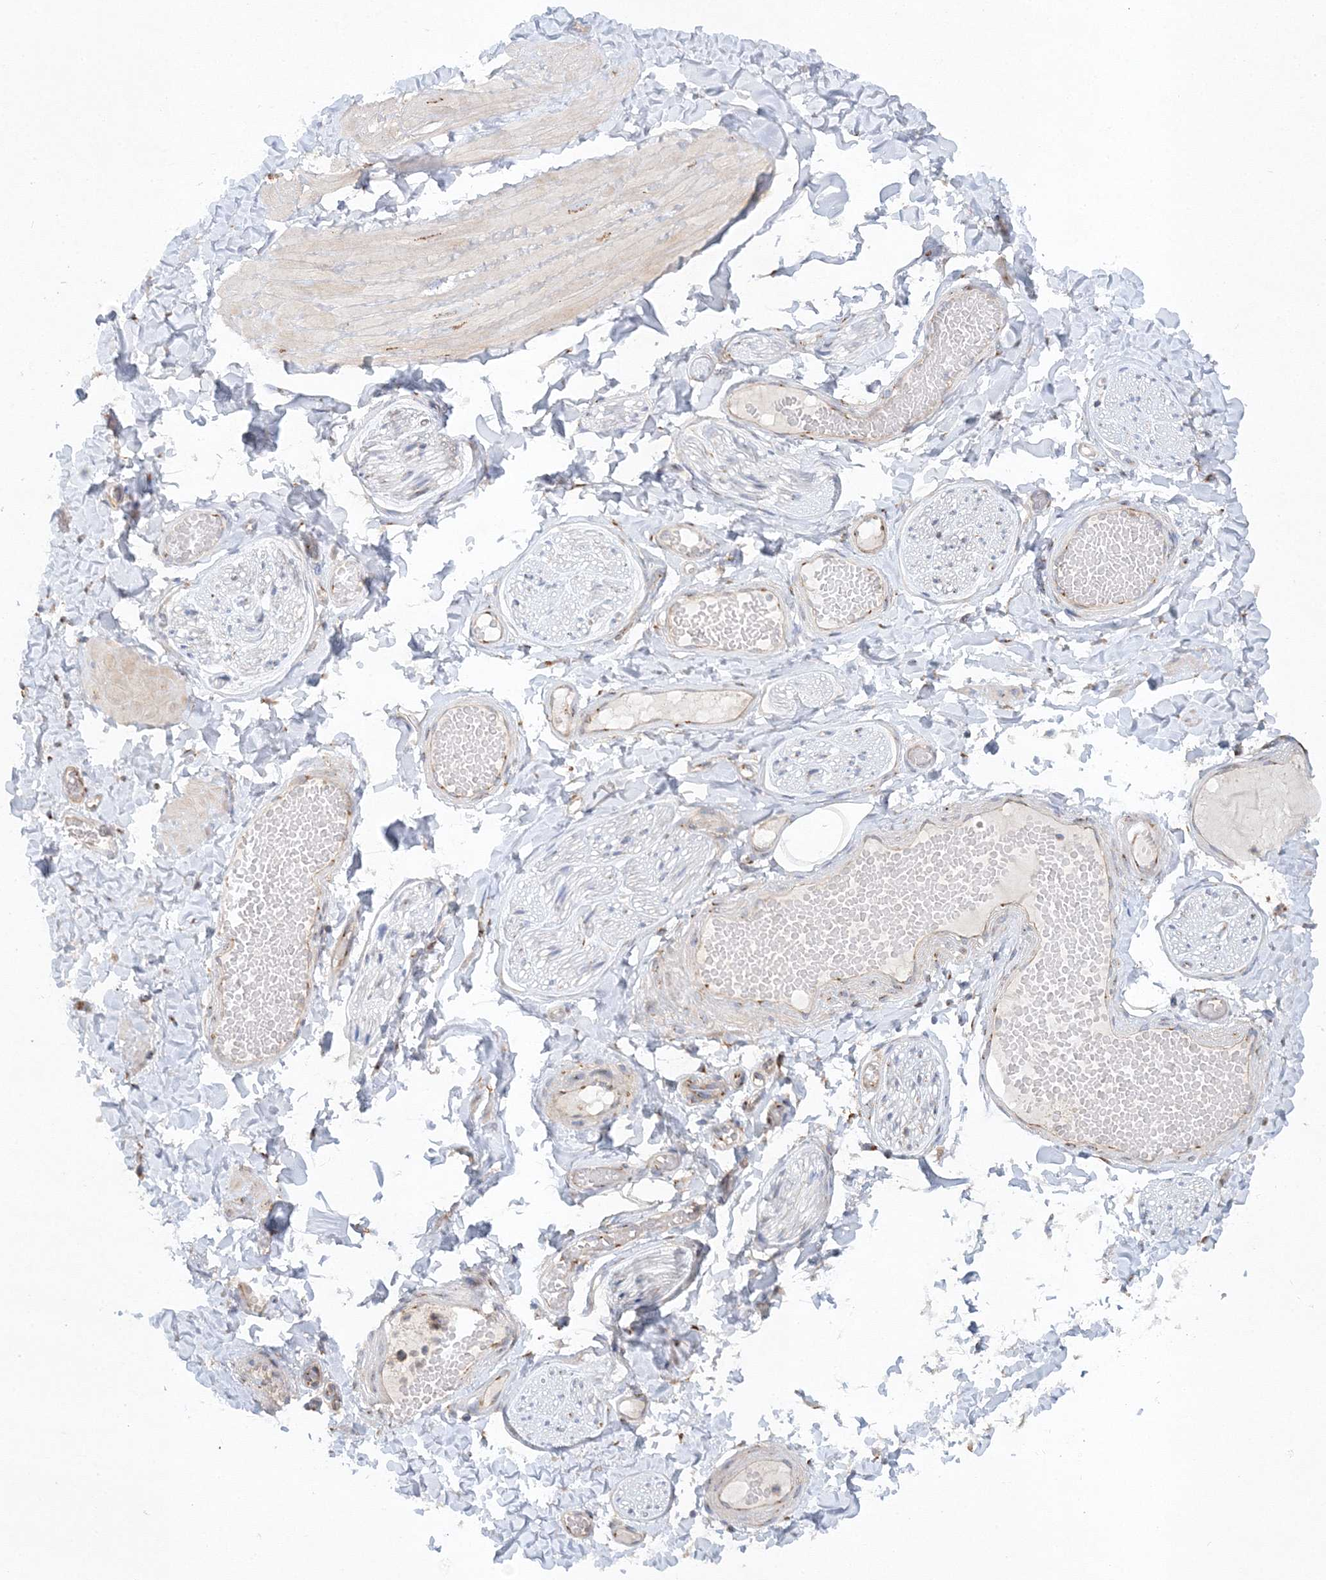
{"staining": {"intensity": "negative", "quantity": "none", "location": "none"}, "tissue": "adipose tissue", "cell_type": "Adipocytes", "image_type": "normal", "snomed": [{"axis": "morphology", "description": "Normal tissue, NOS"}, {"axis": "topography", "description": "Adipose tissue"}, {"axis": "topography", "description": "Vascular tissue"}, {"axis": "topography", "description": "Peripheral nerve tissue"}], "caption": "An immunohistochemistry photomicrograph of benign adipose tissue is shown. There is no staining in adipocytes of adipose tissue.", "gene": "SEC23IP", "patient": {"sex": "male", "age": 25}}